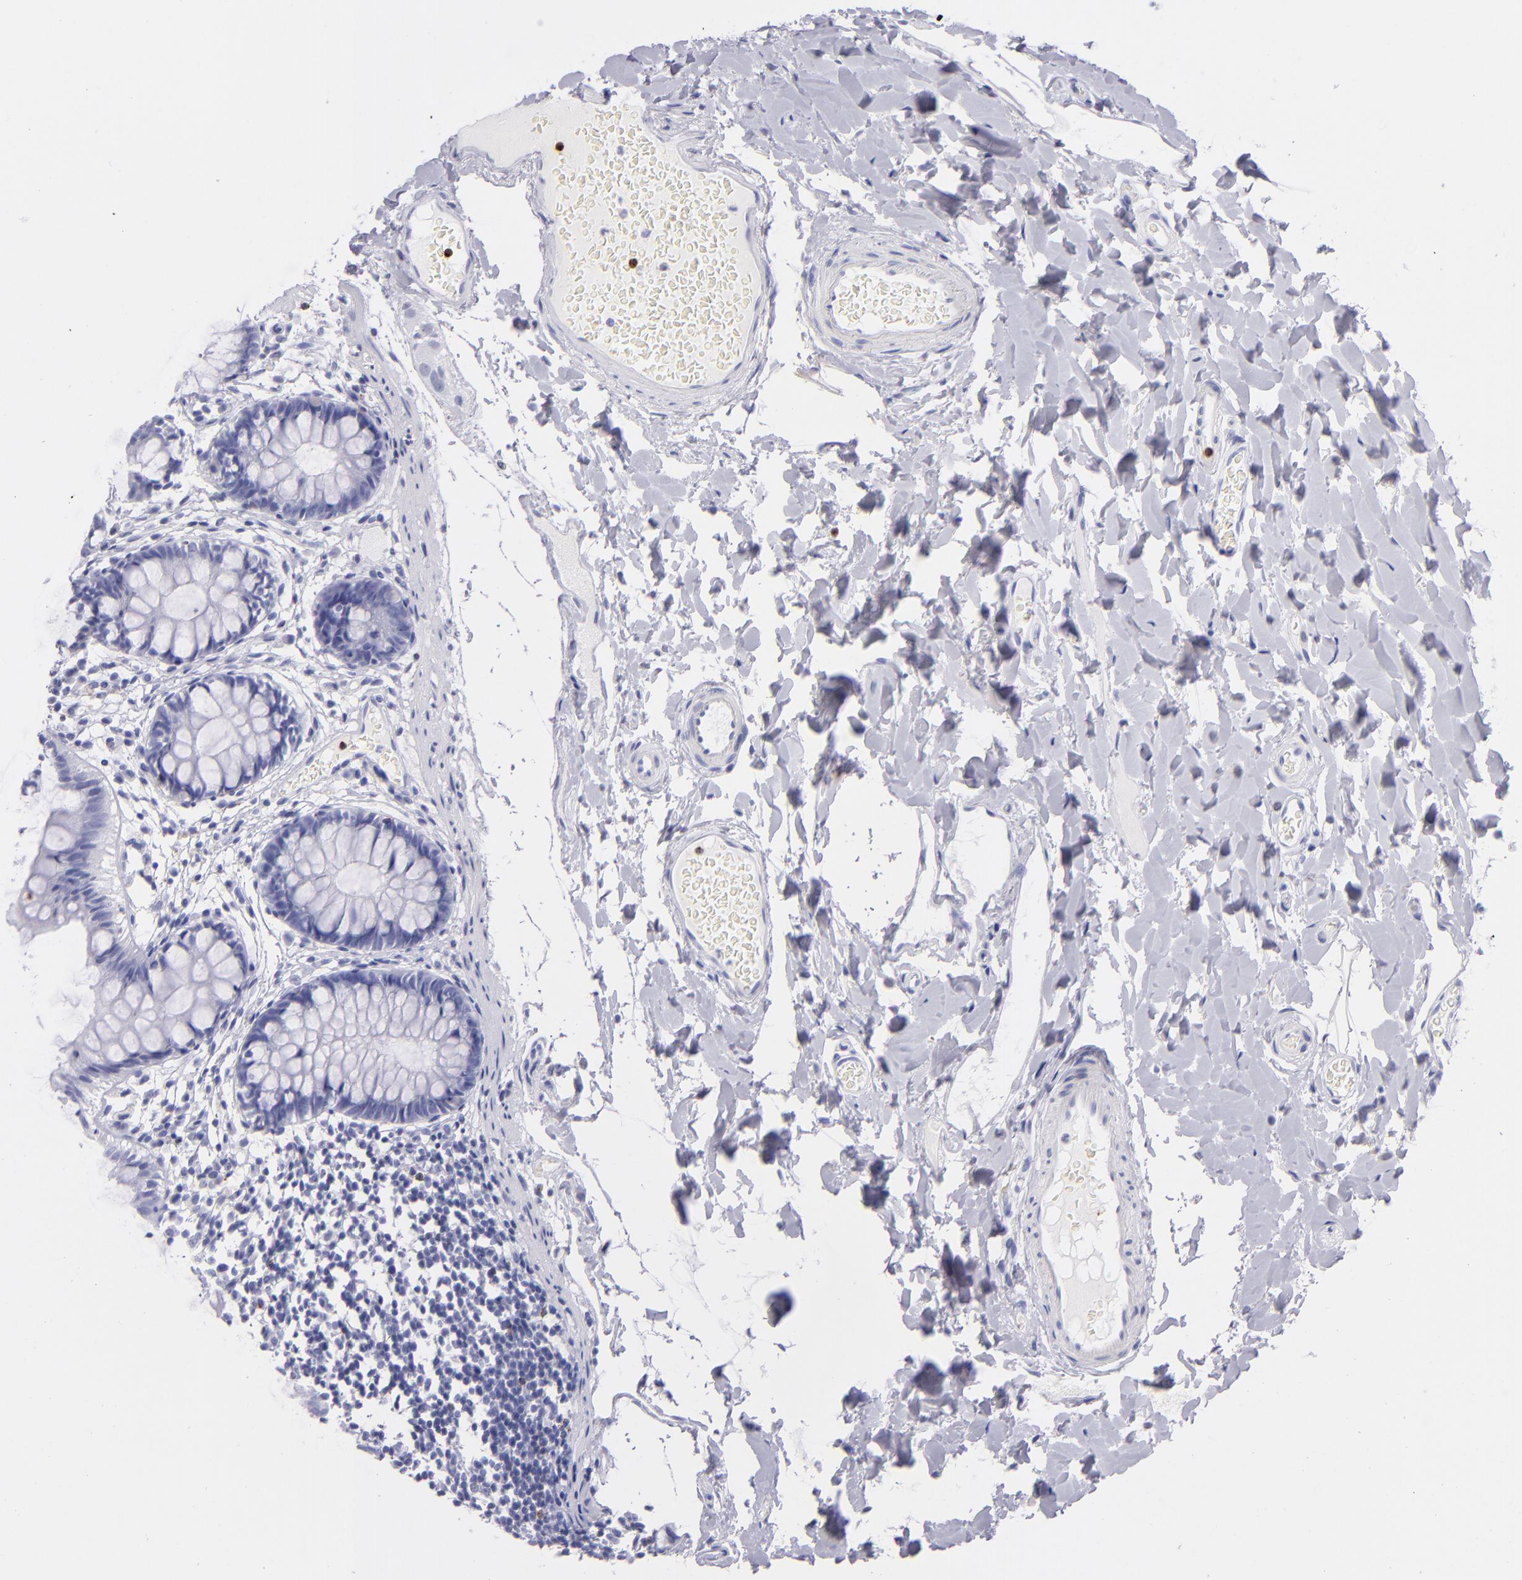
{"staining": {"intensity": "negative", "quantity": "none", "location": "none"}, "tissue": "colon", "cell_type": "Endothelial cells", "image_type": "normal", "snomed": [{"axis": "morphology", "description": "Normal tissue, NOS"}, {"axis": "topography", "description": "Smooth muscle"}, {"axis": "topography", "description": "Colon"}], "caption": "Immunohistochemical staining of unremarkable human colon shows no significant expression in endothelial cells.", "gene": "PRF1", "patient": {"sex": "male", "age": 67}}